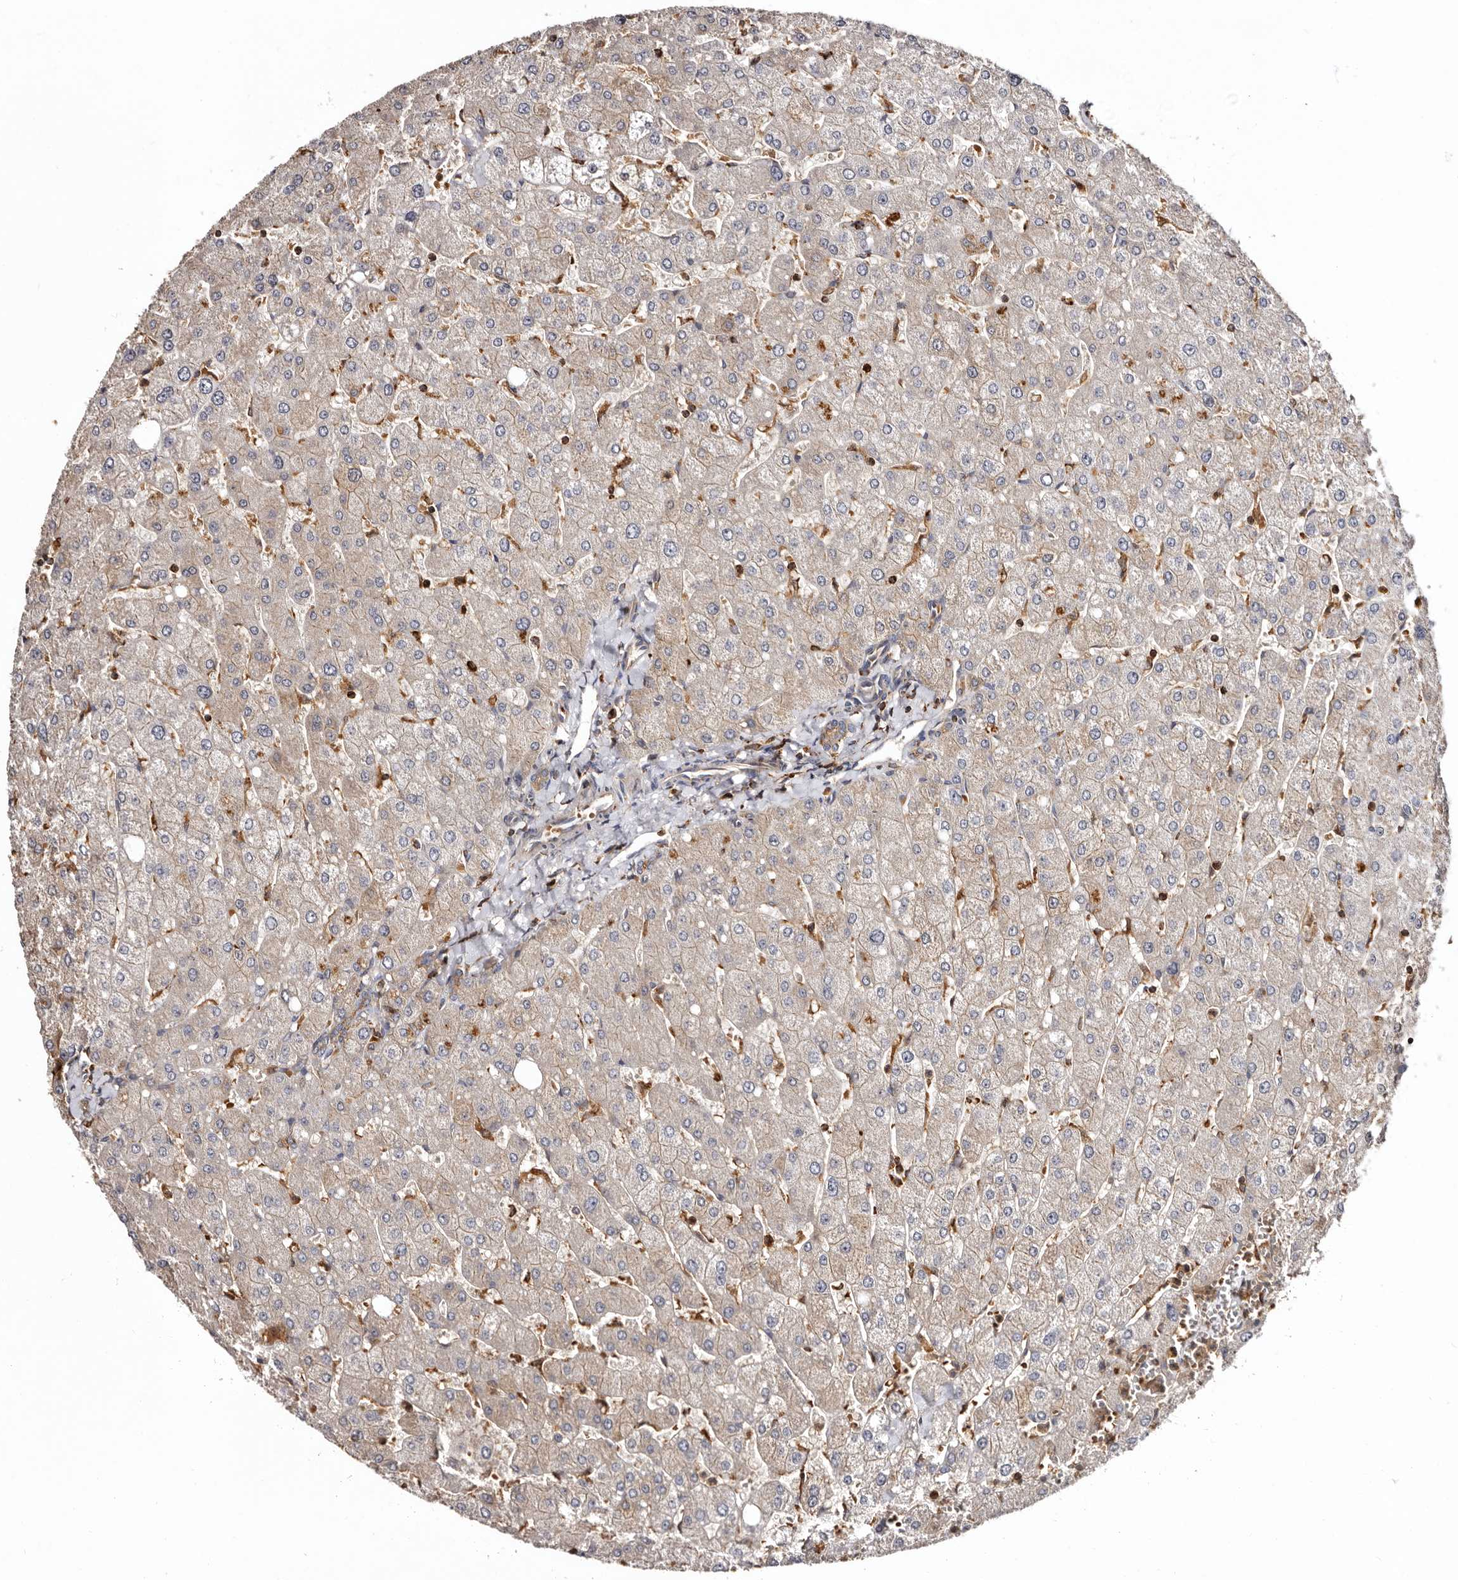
{"staining": {"intensity": "moderate", "quantity": ">75%", "location": "cytoplasmic/membranous"}, "tissue": "liver", "cell_type": "Cholangiocytes", "image_type": "normal", "snomed": [{"axis": "morphology", "description": "Normal tissue, NOS"}, {"axis": "topography", "description": "Liver"}], "caption": "High-power microscopy captured an immunohistochemistry (IHC) image of unremarkable liver, revealing moderate cytoplasmic/membranous staining in approximately >75% of cholangiocytes.", "gene": "BAX", "patient": {"sex": "male", "age": 55}}